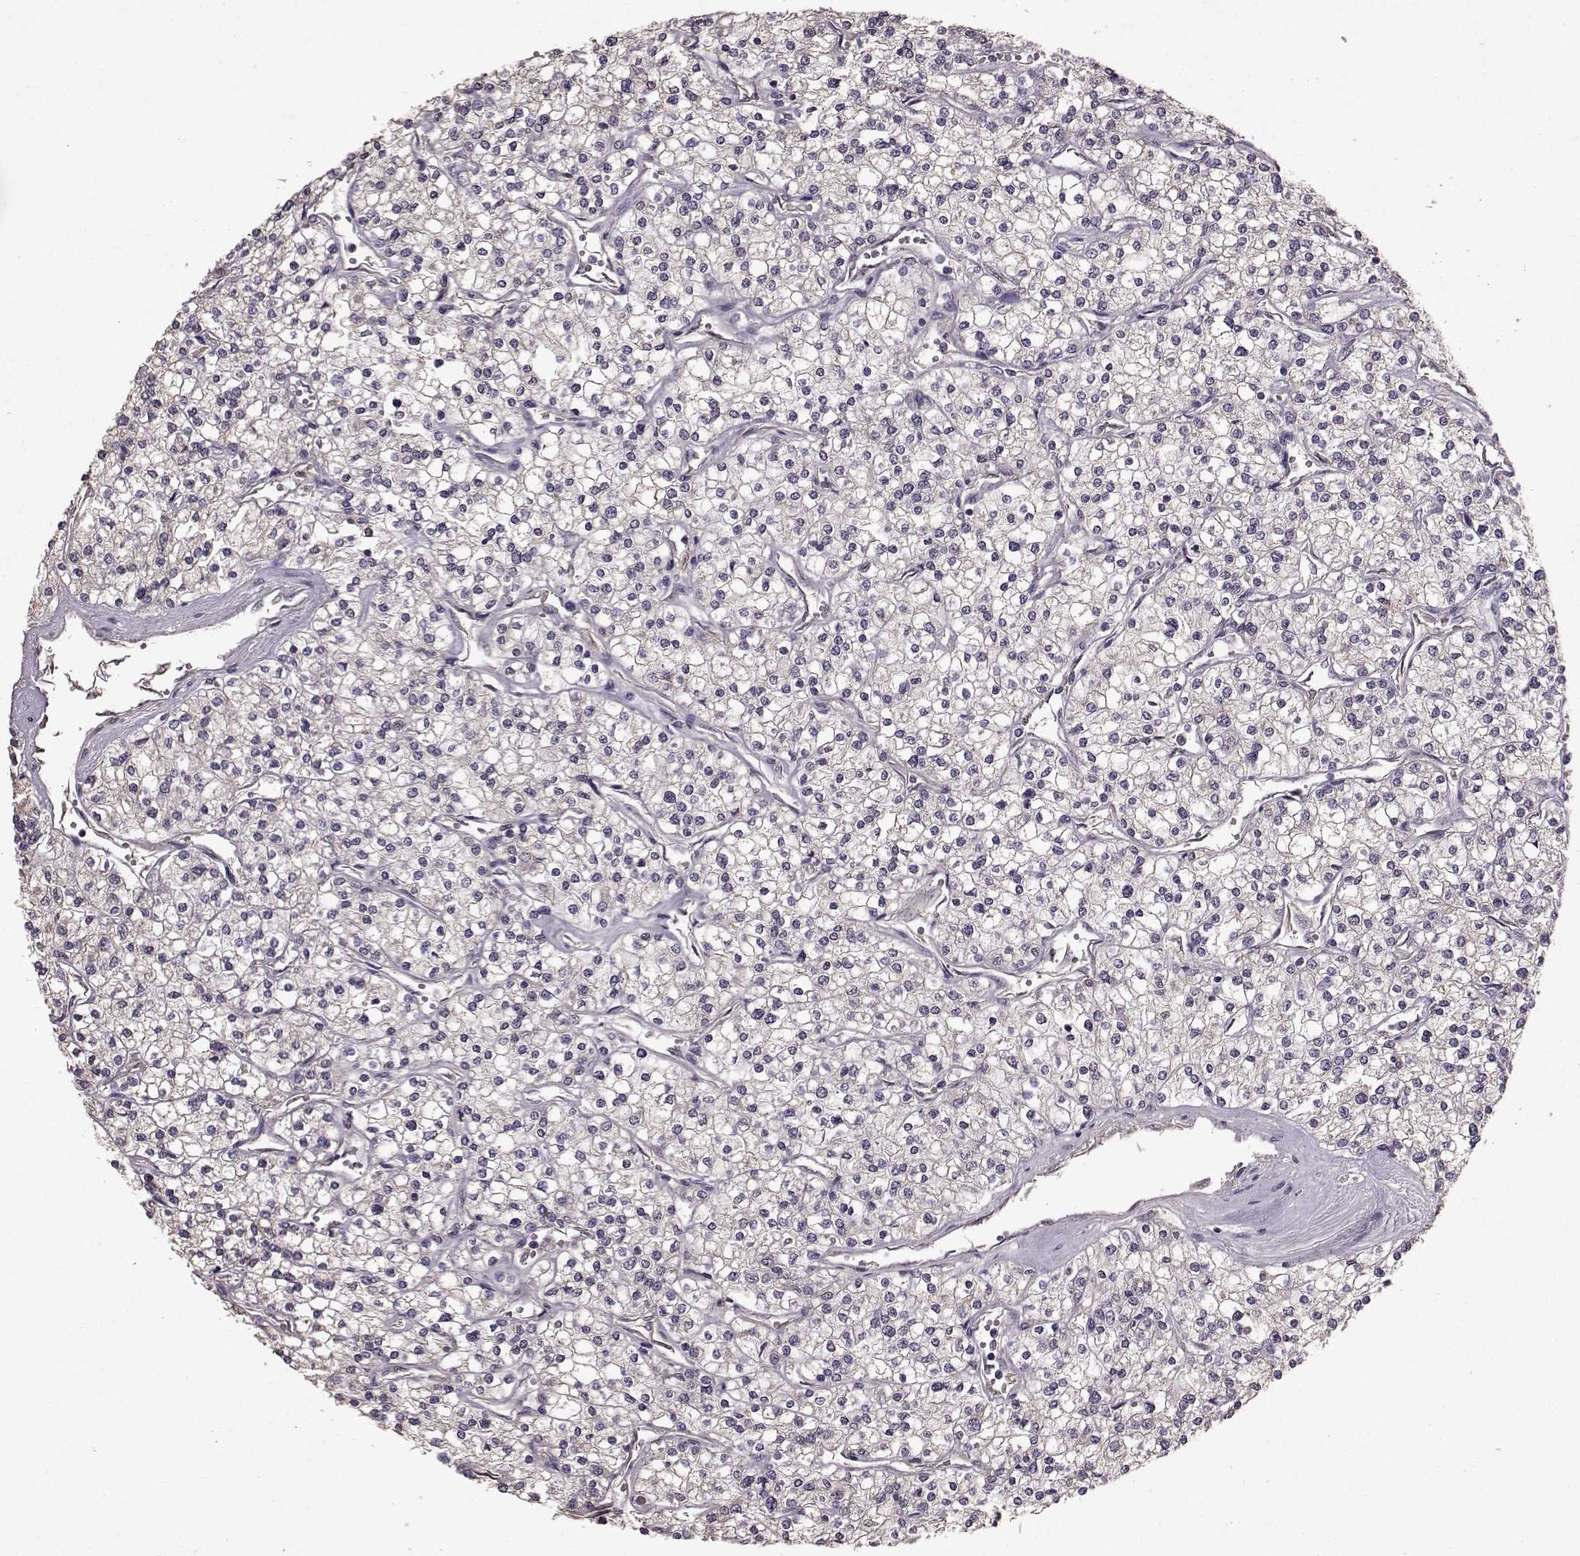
{"staining": {"intensity": "negative", "quantity": "none", "location": "none"}, "tissue": "renal cancer", "cell_type": "Tumor cells", "image_type": "cancer", "snomed": [{"axis": "morphology", "description": "Adenocarcinoma, NOS"}, {"axis": "topography", "description": "Kidney"}], "caption": "Tumor cells are negative for brown protein staining in renal cancer (adenocarcinoma).", "gene": "FRRS1L", "patient": {"sex": "male", "age": 80}}